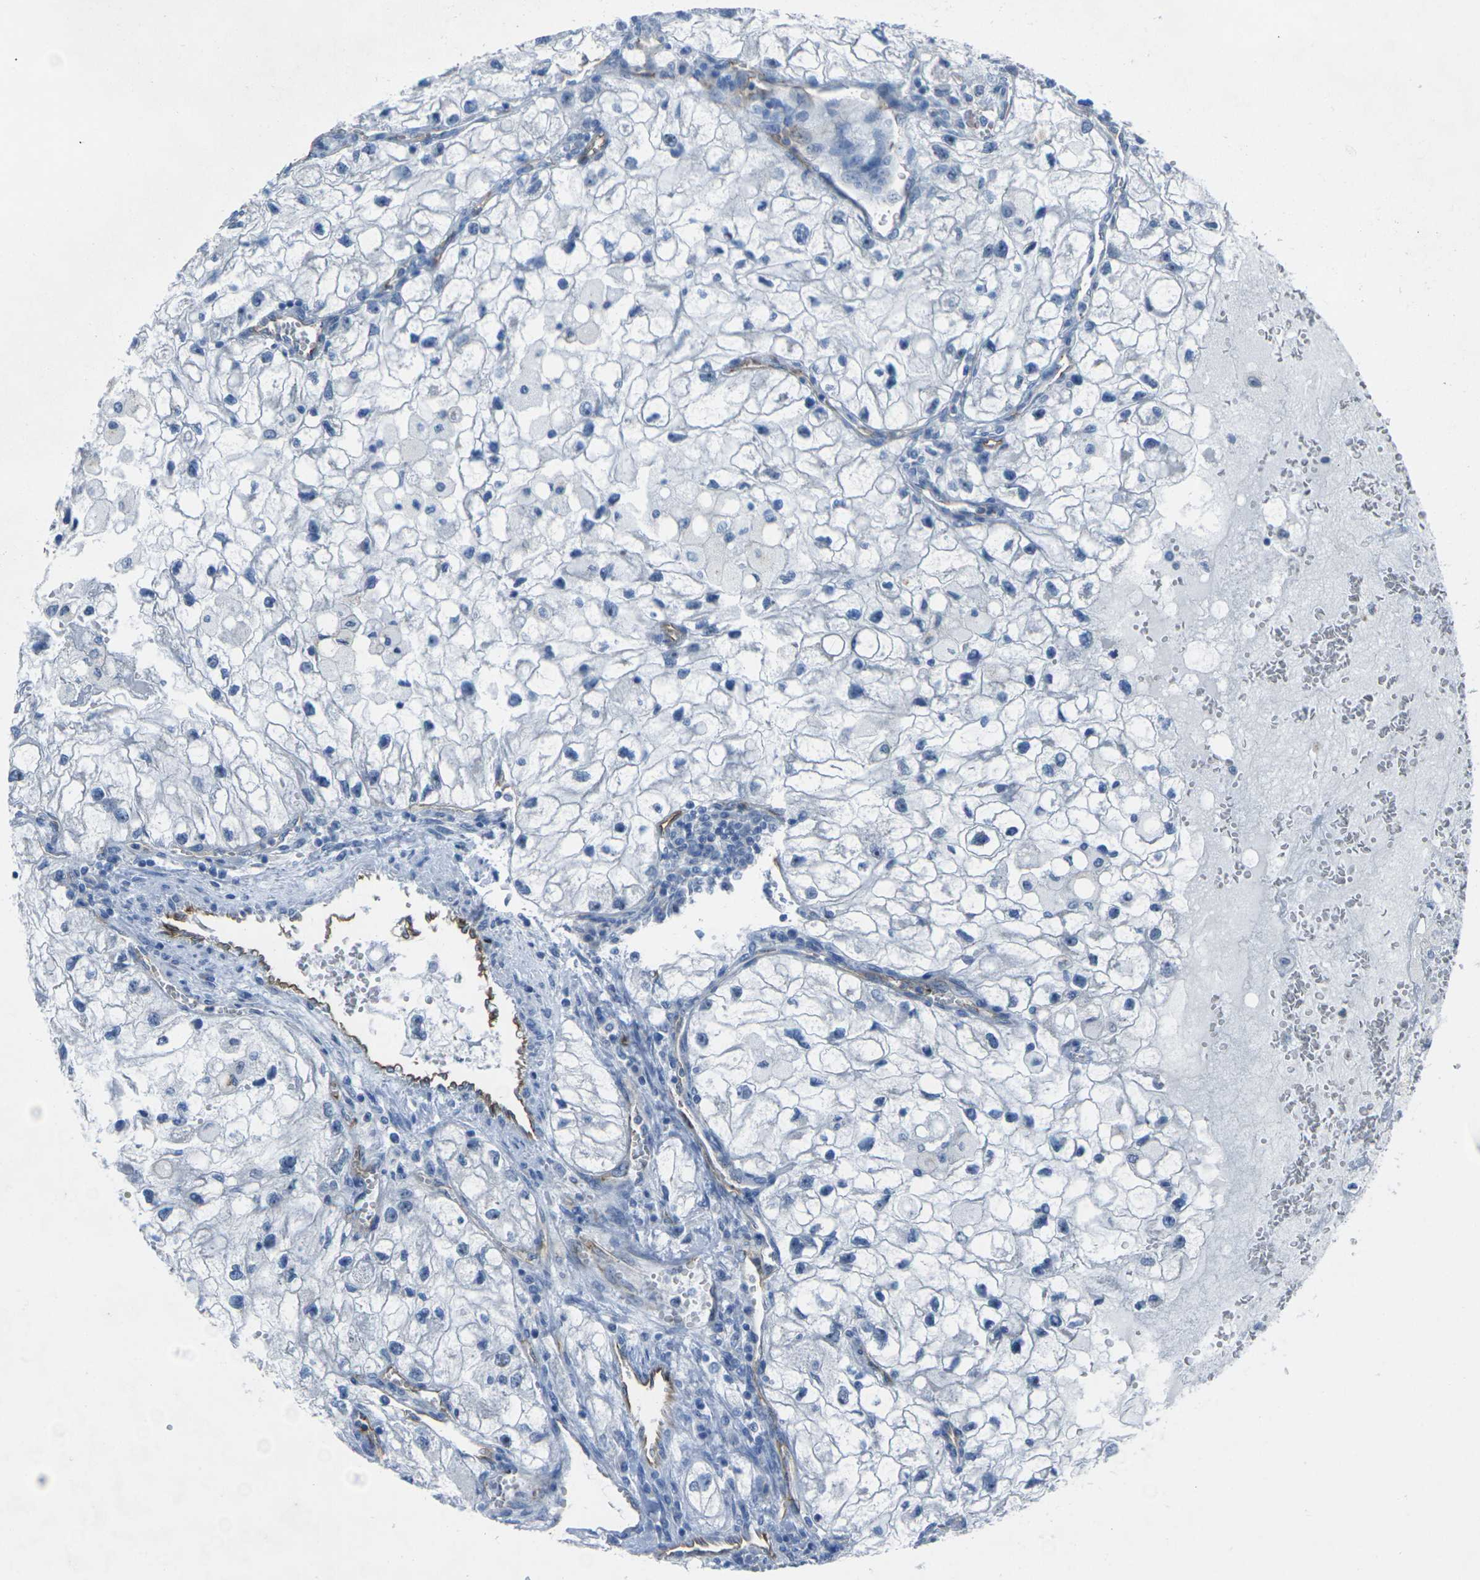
{"staining": {"intensity": "negative", "quantity": "none", "location": "none"}, "tissue": "renal cancer", "cell_type": "Tumor cells", "image_type": "cancer", "snomed": [{"axis": "morphology", "description": "Adenocarcinoma, NOS"}, {"axis": "topography", "description": "Kidney"}], "caption": "IHC histopathology image of human renal cancer (adenocarcinoma) stained for a protein (brown), which demonstrates no staining in tumor cells. (Stains: DAB IHC with hematoxylin counter stain, Microscopy: brightfield microscopy at high magnification).", "gene": "HSPA12B", "patient": {"sex": "female", "age": 70}}